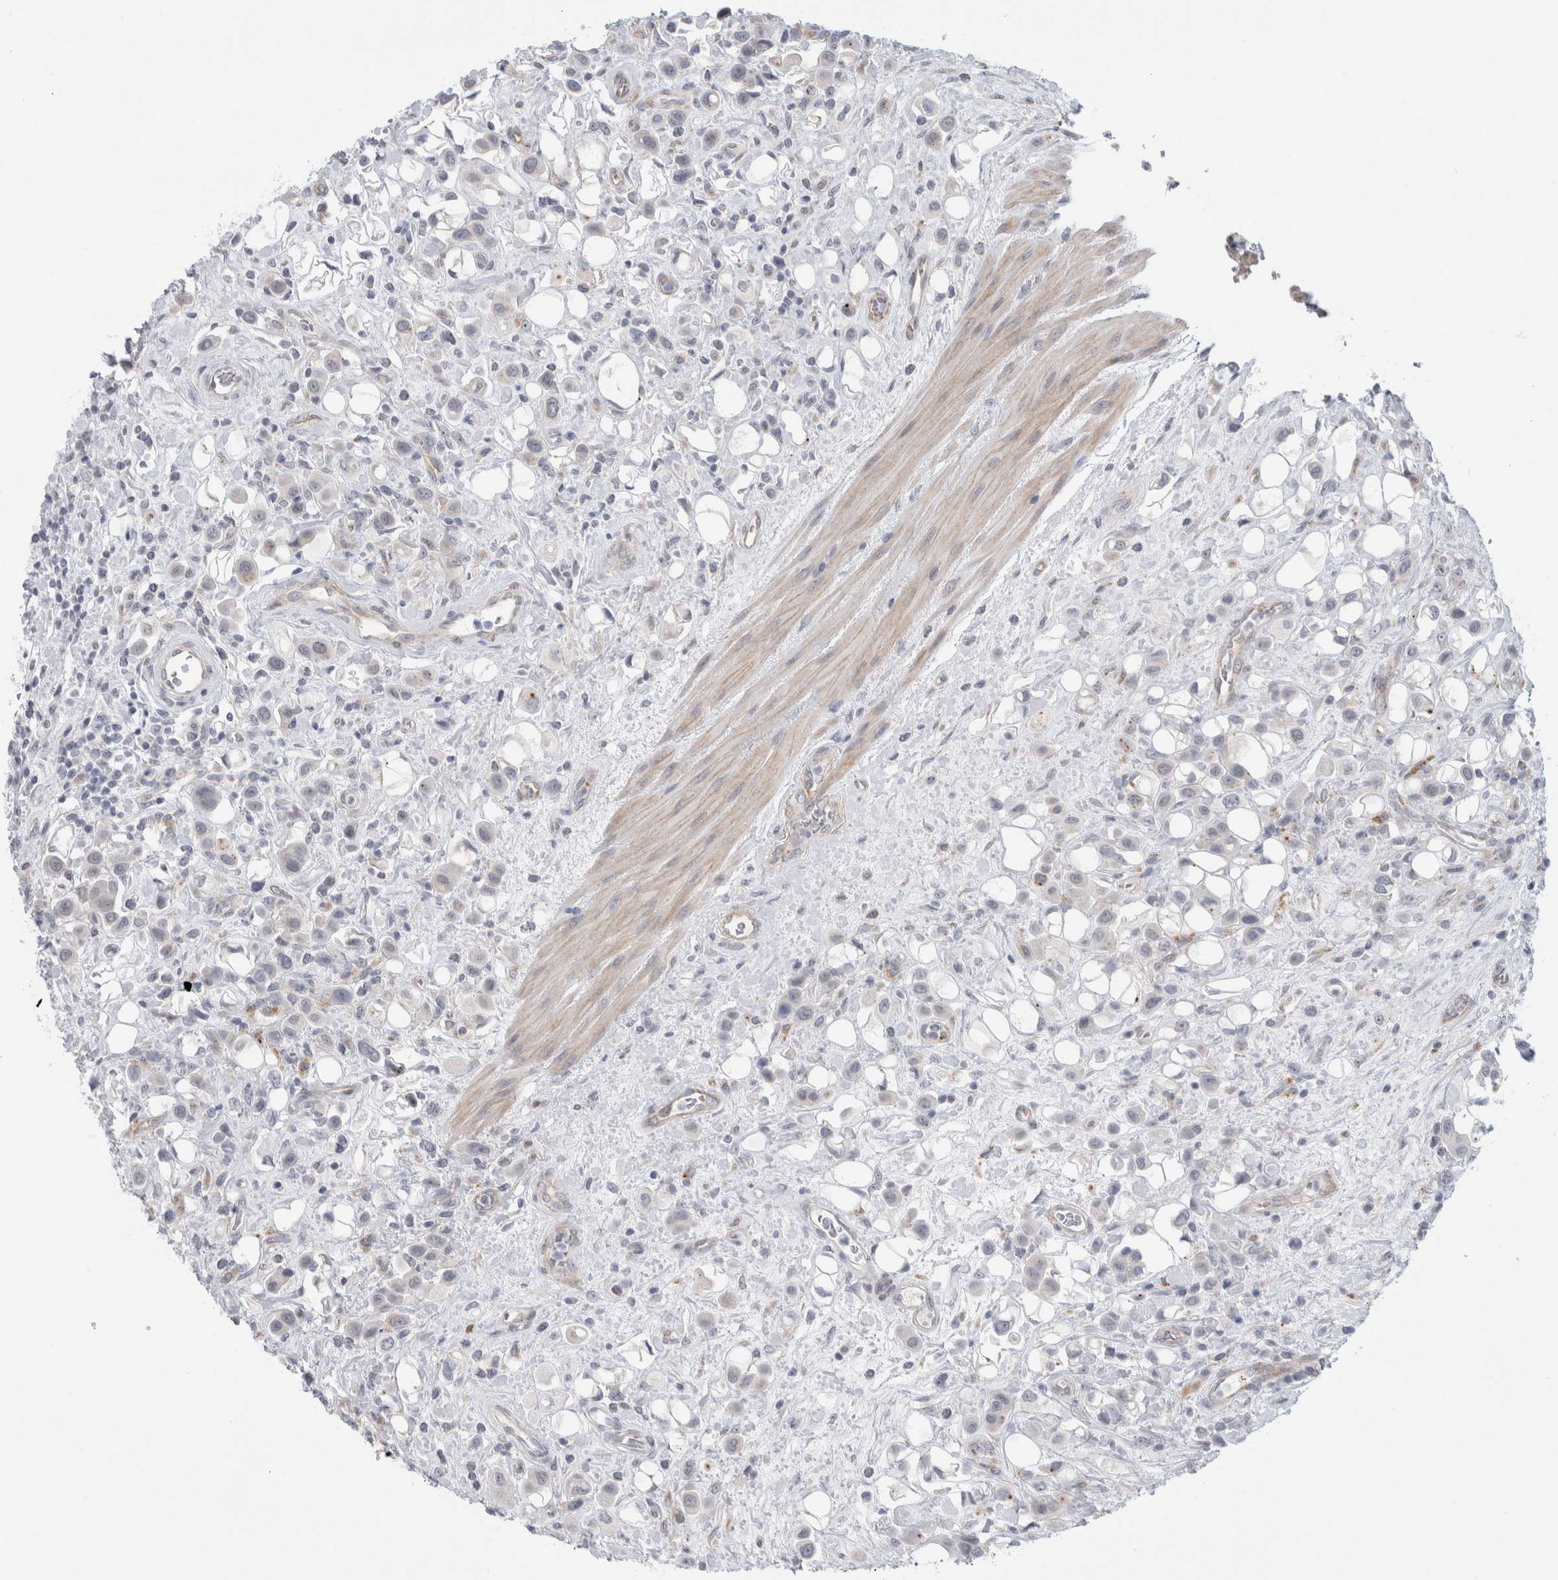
{"staining": {"intensity": "negative", "quantity": "none", "location": "none"}, "tissue": "urothelial cancer", "cell_type": "Tumor cells", "image_type": "cancer", "snomed": [{"axis": "morphology", "description": "Urothelial carcinoma, High grade"}, {"axis": "topography", "description": "Urinary bladder"}], "caption": "Immunohistochemistry (IHC) histopathology image of urothelial carcinoma (high-grade) stained for a protein (brown), which exhibits no positivity in tumor cells.", "gene": "ANKMY1", "patient": {"sex": "male", "age": 50}}